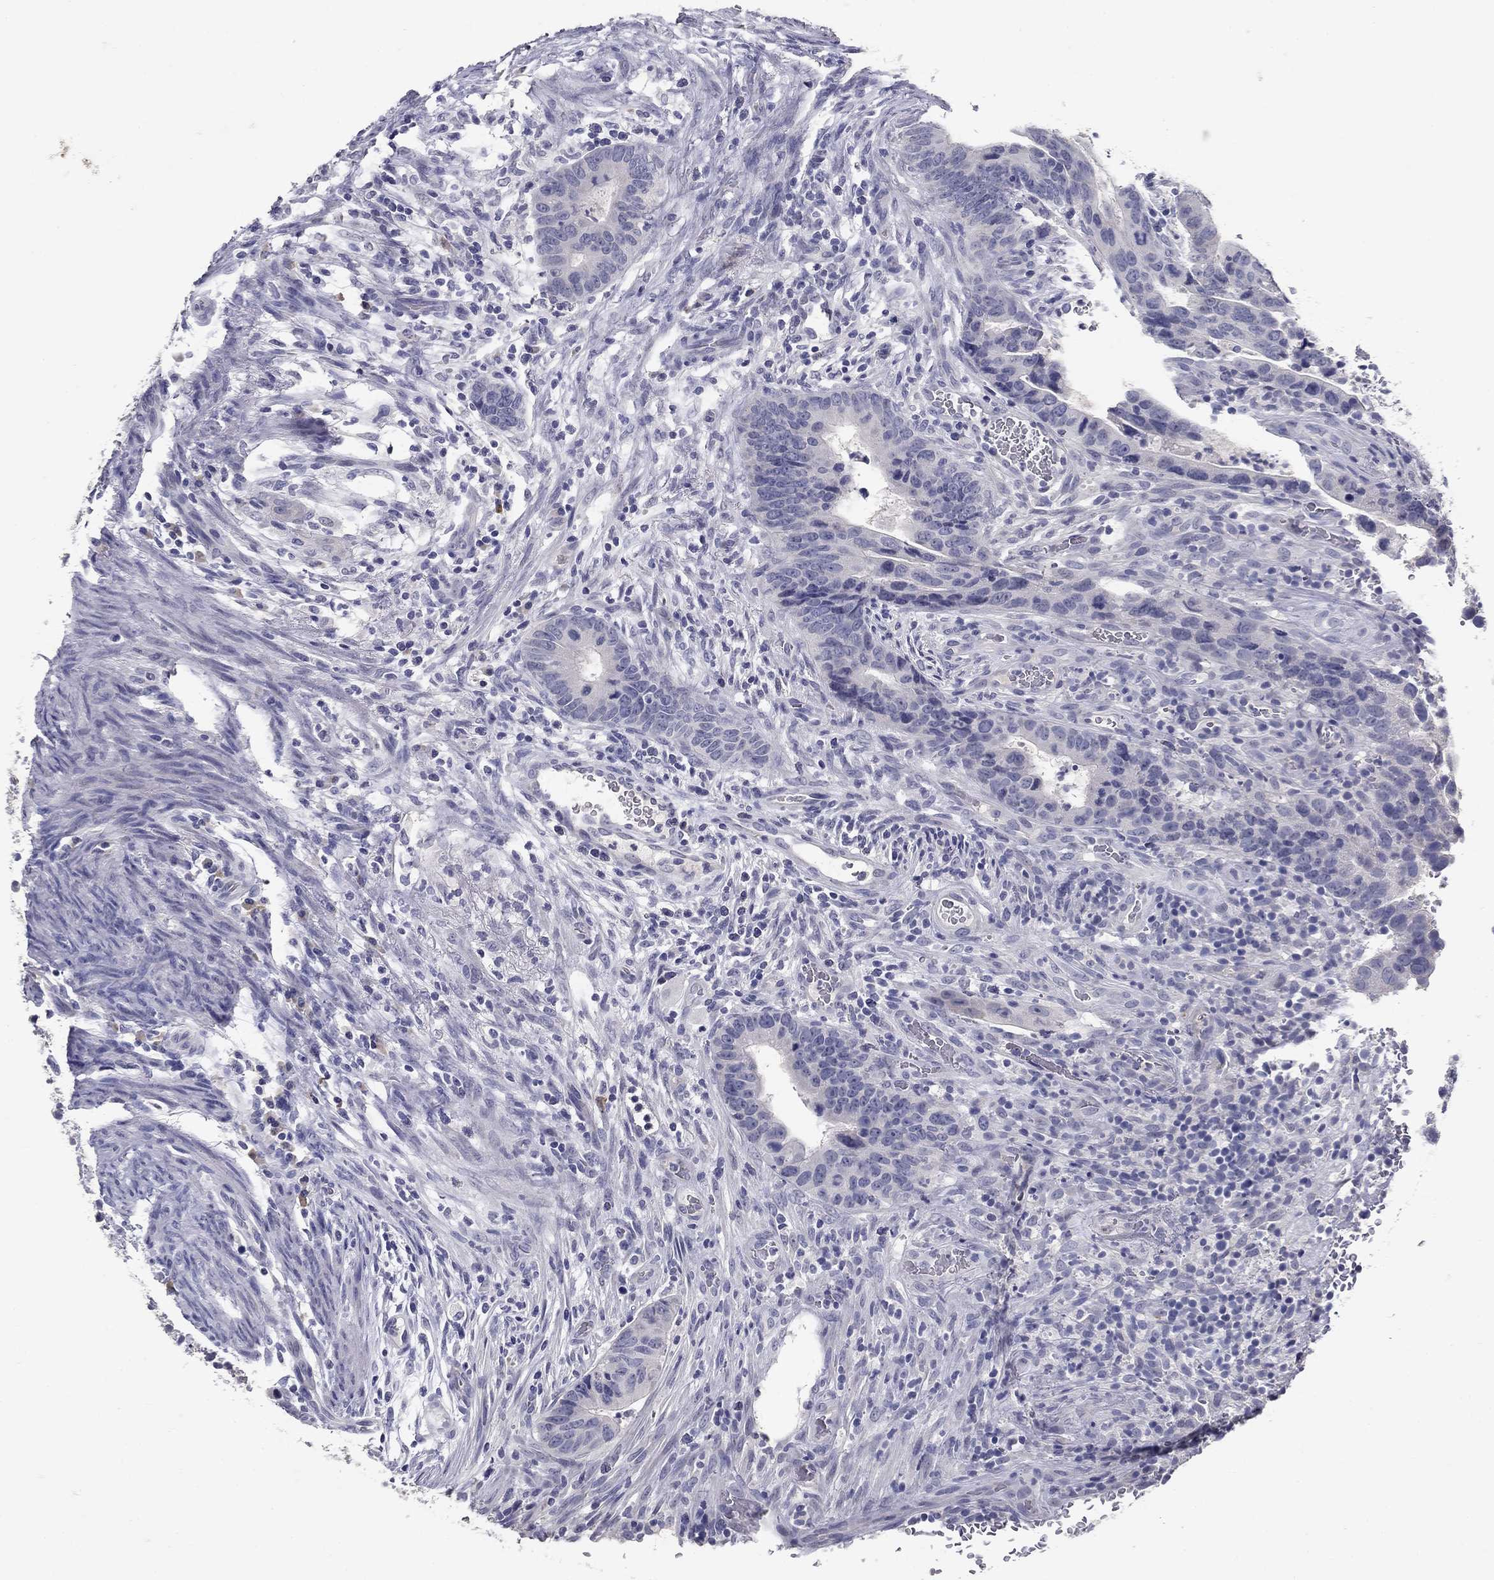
{"staining": {"intensity": "negative", "quantity": "none", "location": "none"}, "tissue": "colorectal cancer", "cell_type": "Tumor cells", "image_type": "cancer", "snomed": [{"axis": "morphology", "description": "Adenocarcinoma, NOS"}, {"axis": "topography", "description": "Colon"}], "caption": "Immunohistochemistry of adenocarcinoma (colorectal) exhibits no staining in tumor cells.", "gene": "POMC", "patient": {"sex": "female", "age": 56}}